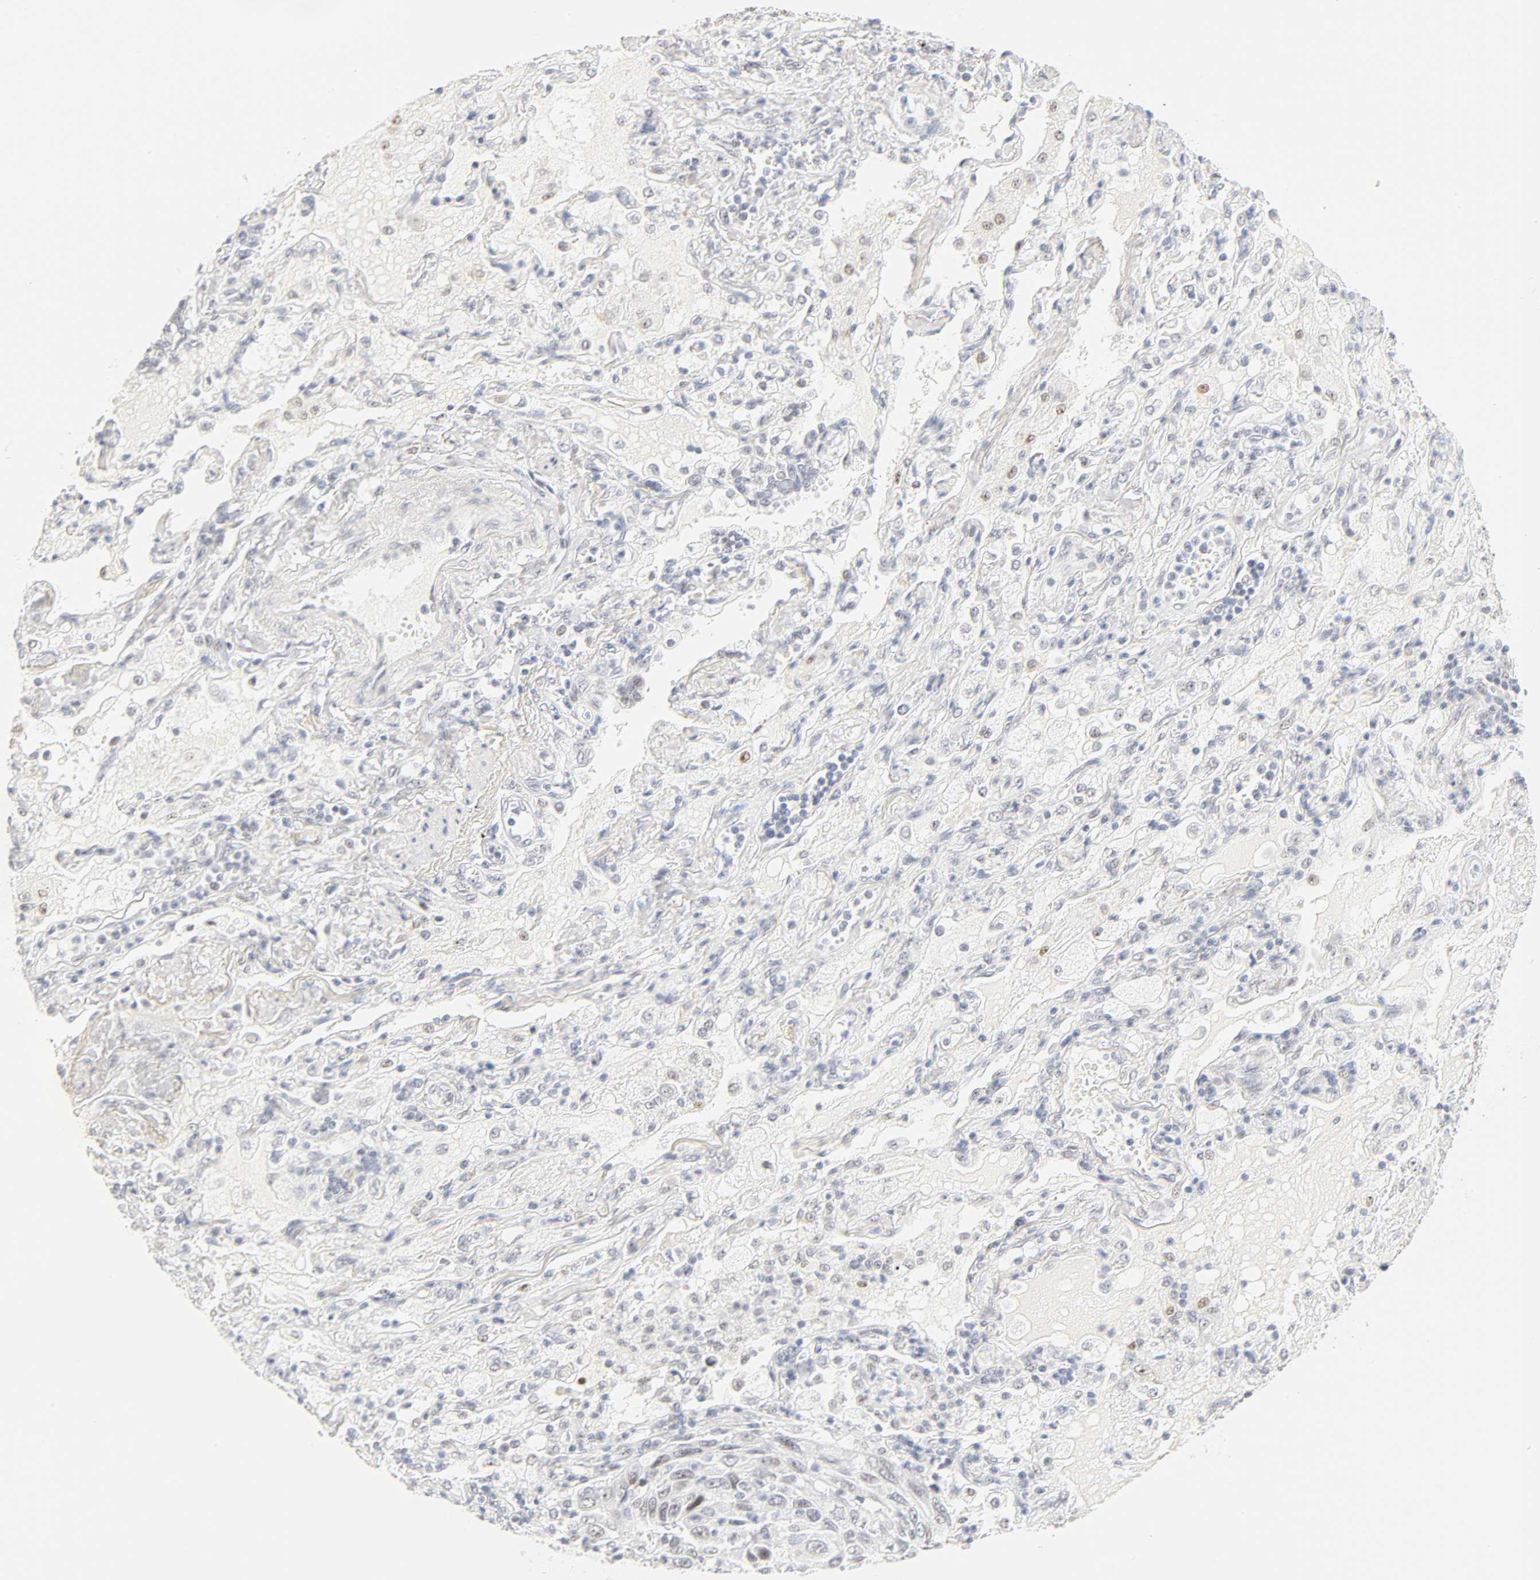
{"staining": {"intensity": "weak", "quantity": "<25%", "location": "nuclear"}, "tissue": "lung cancer", "cell_type": "Tumor cells", "image_type": "cancer", "snomed": [{"axis": "morphology", "description": "Squamous cell carcinoma, NOS"}, {"axis": "topography", "description": "Lung"}], "caption": "Lung squamous cell carcinoma was stained to show a protein in brown. There is no significant staining in tumor cells.", "gene": "MNAT1", "patient": {"sex": "female", "age": 76}}